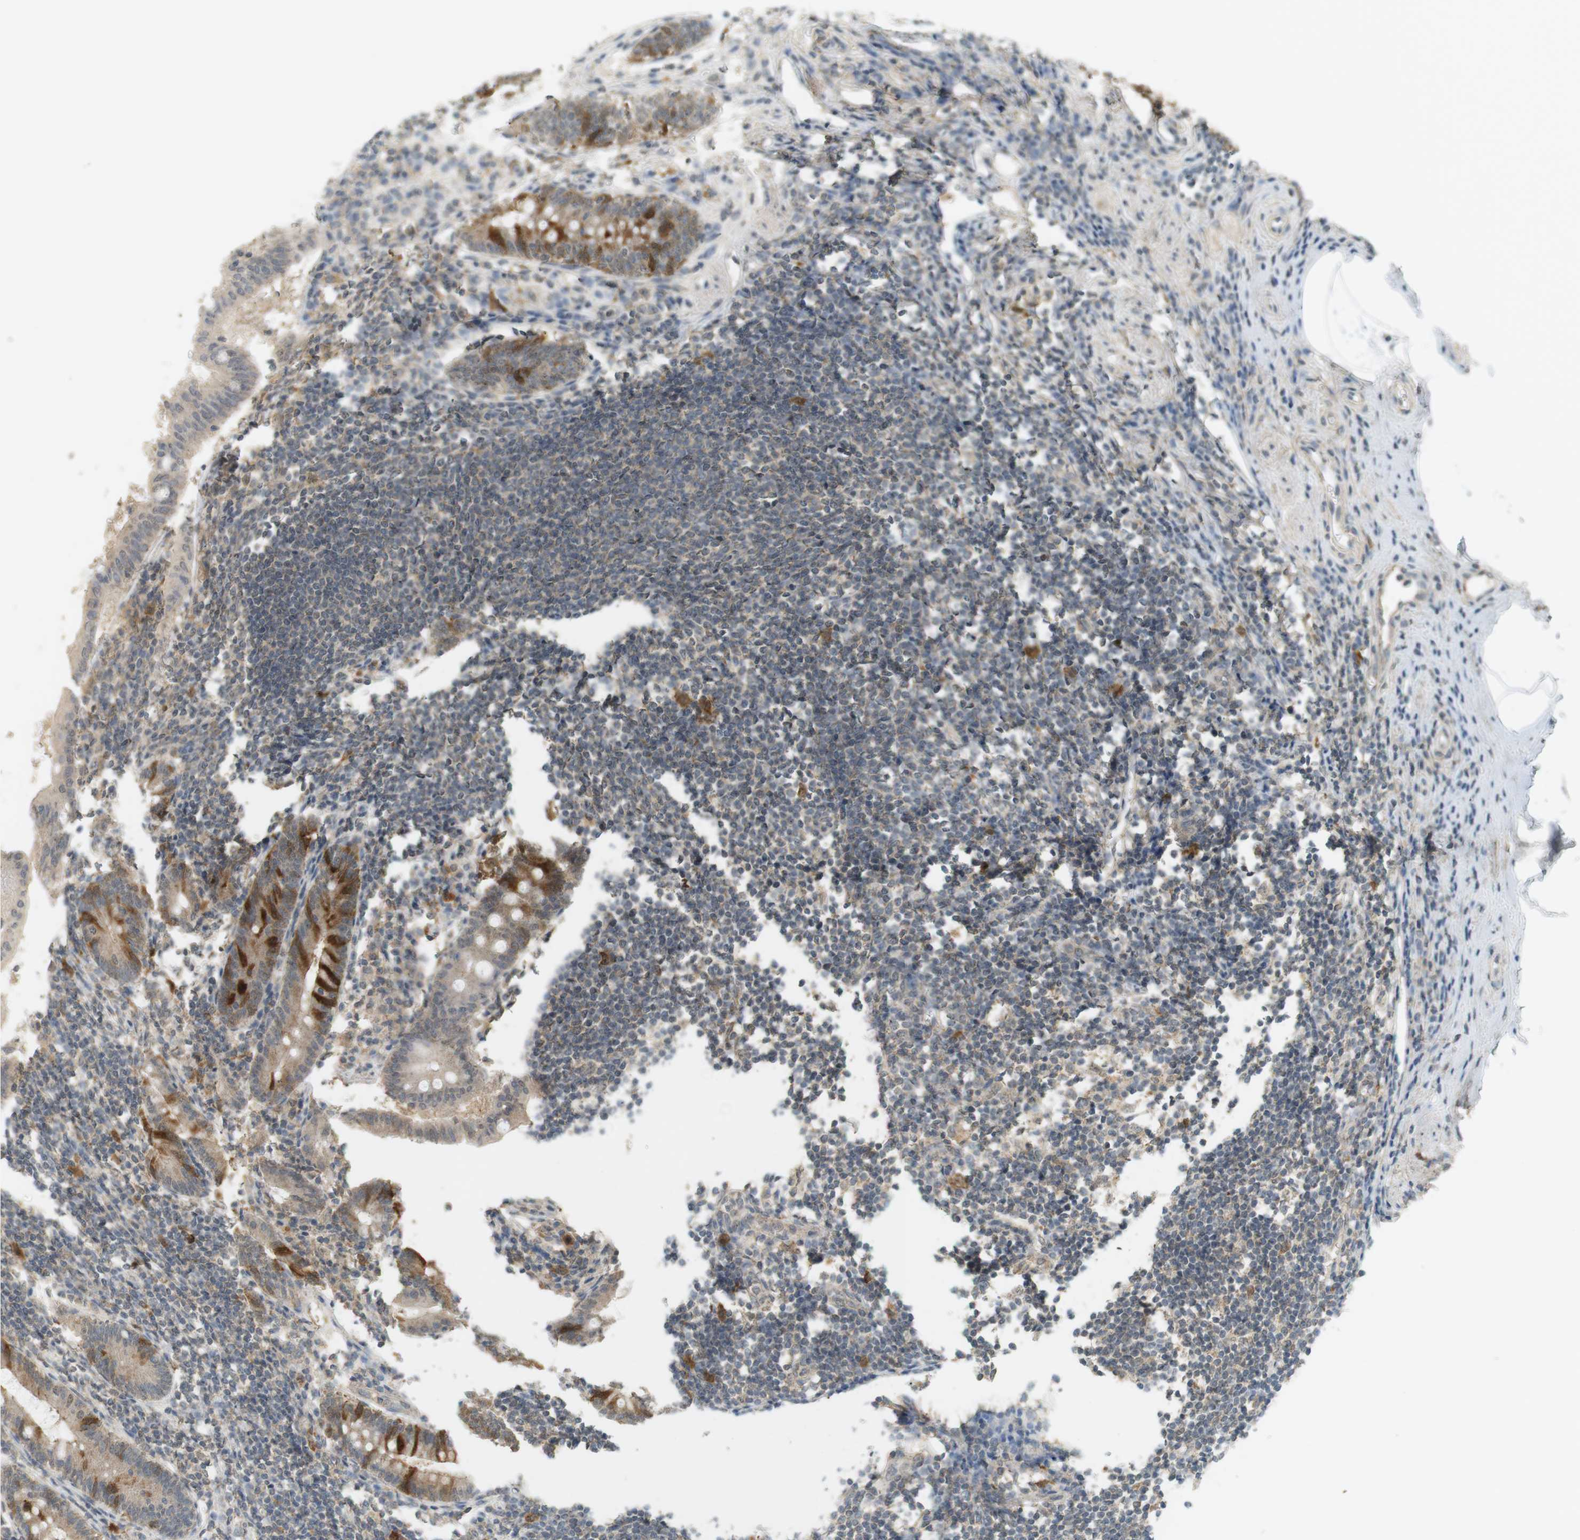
{"staining": {"intensity": "strong", "quantity": "<25%", "location": "cytoplasmic/membranous"}, "tissue": "appendix", "cell_type": "Glandular cells", "image_type": "normal", "snomed": [{"axis": "morphology", "description": "Normal tissue, NOS"}, {"axis": "topography", "description": "Appendix"}], "caption": "Appendix stained with DAB IHC shows medium levels of strong cytoplasmic/membranous positivity in about <25% of glandular cells. Immunohistochemistry stains the protein of interest in brown and the nuclei are stained blue.", "gene": "TTK", "patient": {"sex": "female", "age": 50}}